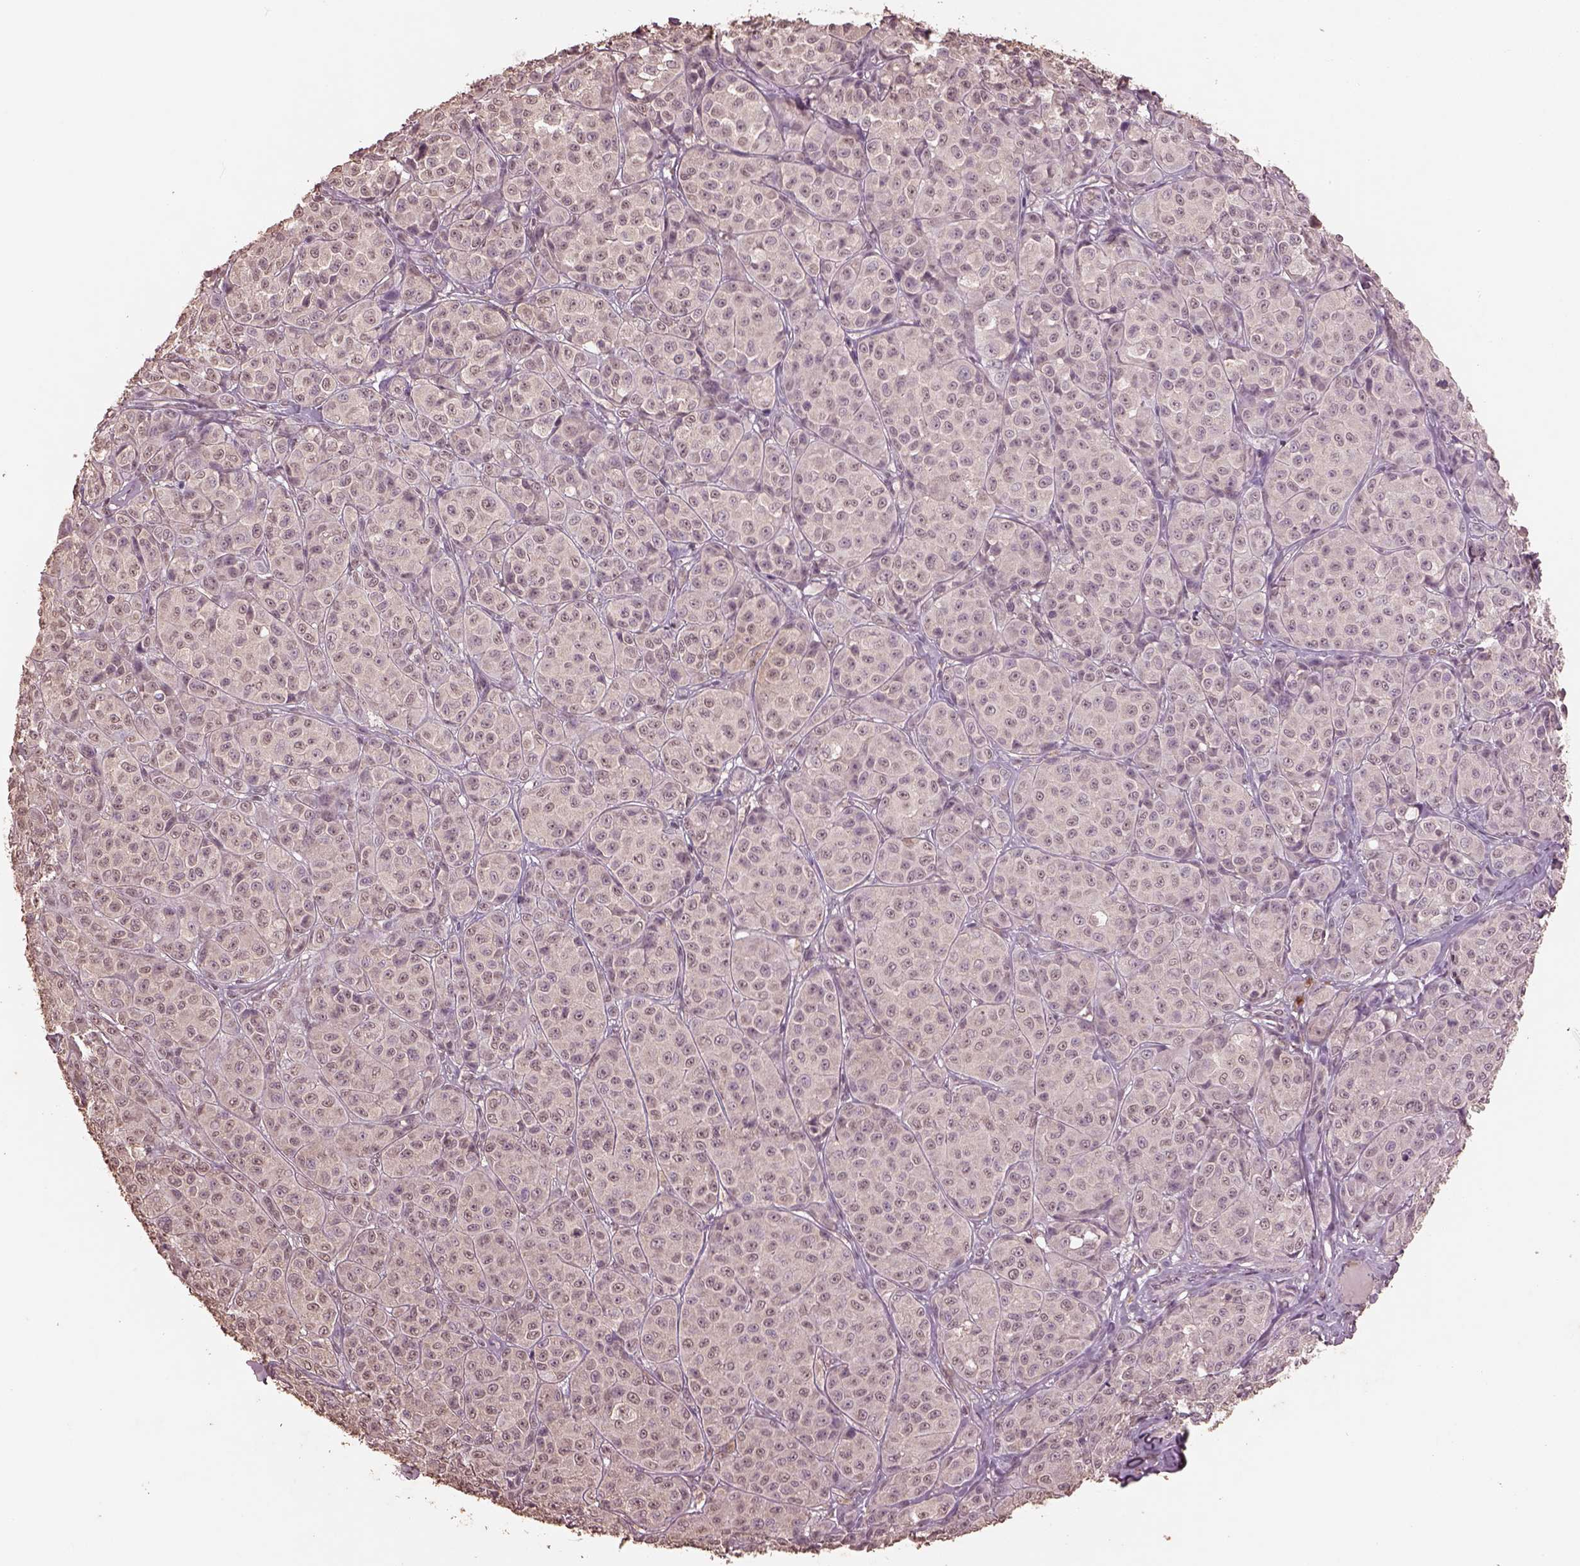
{"staining": {"intensity": "negative", "quantity": "none", "location": "none"}, "tissue": "melanoma", "cell_type": "Tumor cells", "image_type": "cancer", "snomed": [{"axis": "morphology", "description": "Malignant melanoma, NOS"}, {"axis": "topography", "description": "Skin"}], "caption": "High magnification brightfield microscopy of malignant melanoma stained with DAB (3,3'-diaminobenzidine) (brown) and counterstained with hematoxylin (blue): tumor cells show no significant staining.", "gene": "CPT1C", "patient": {"sex": "male", "age": 89}}